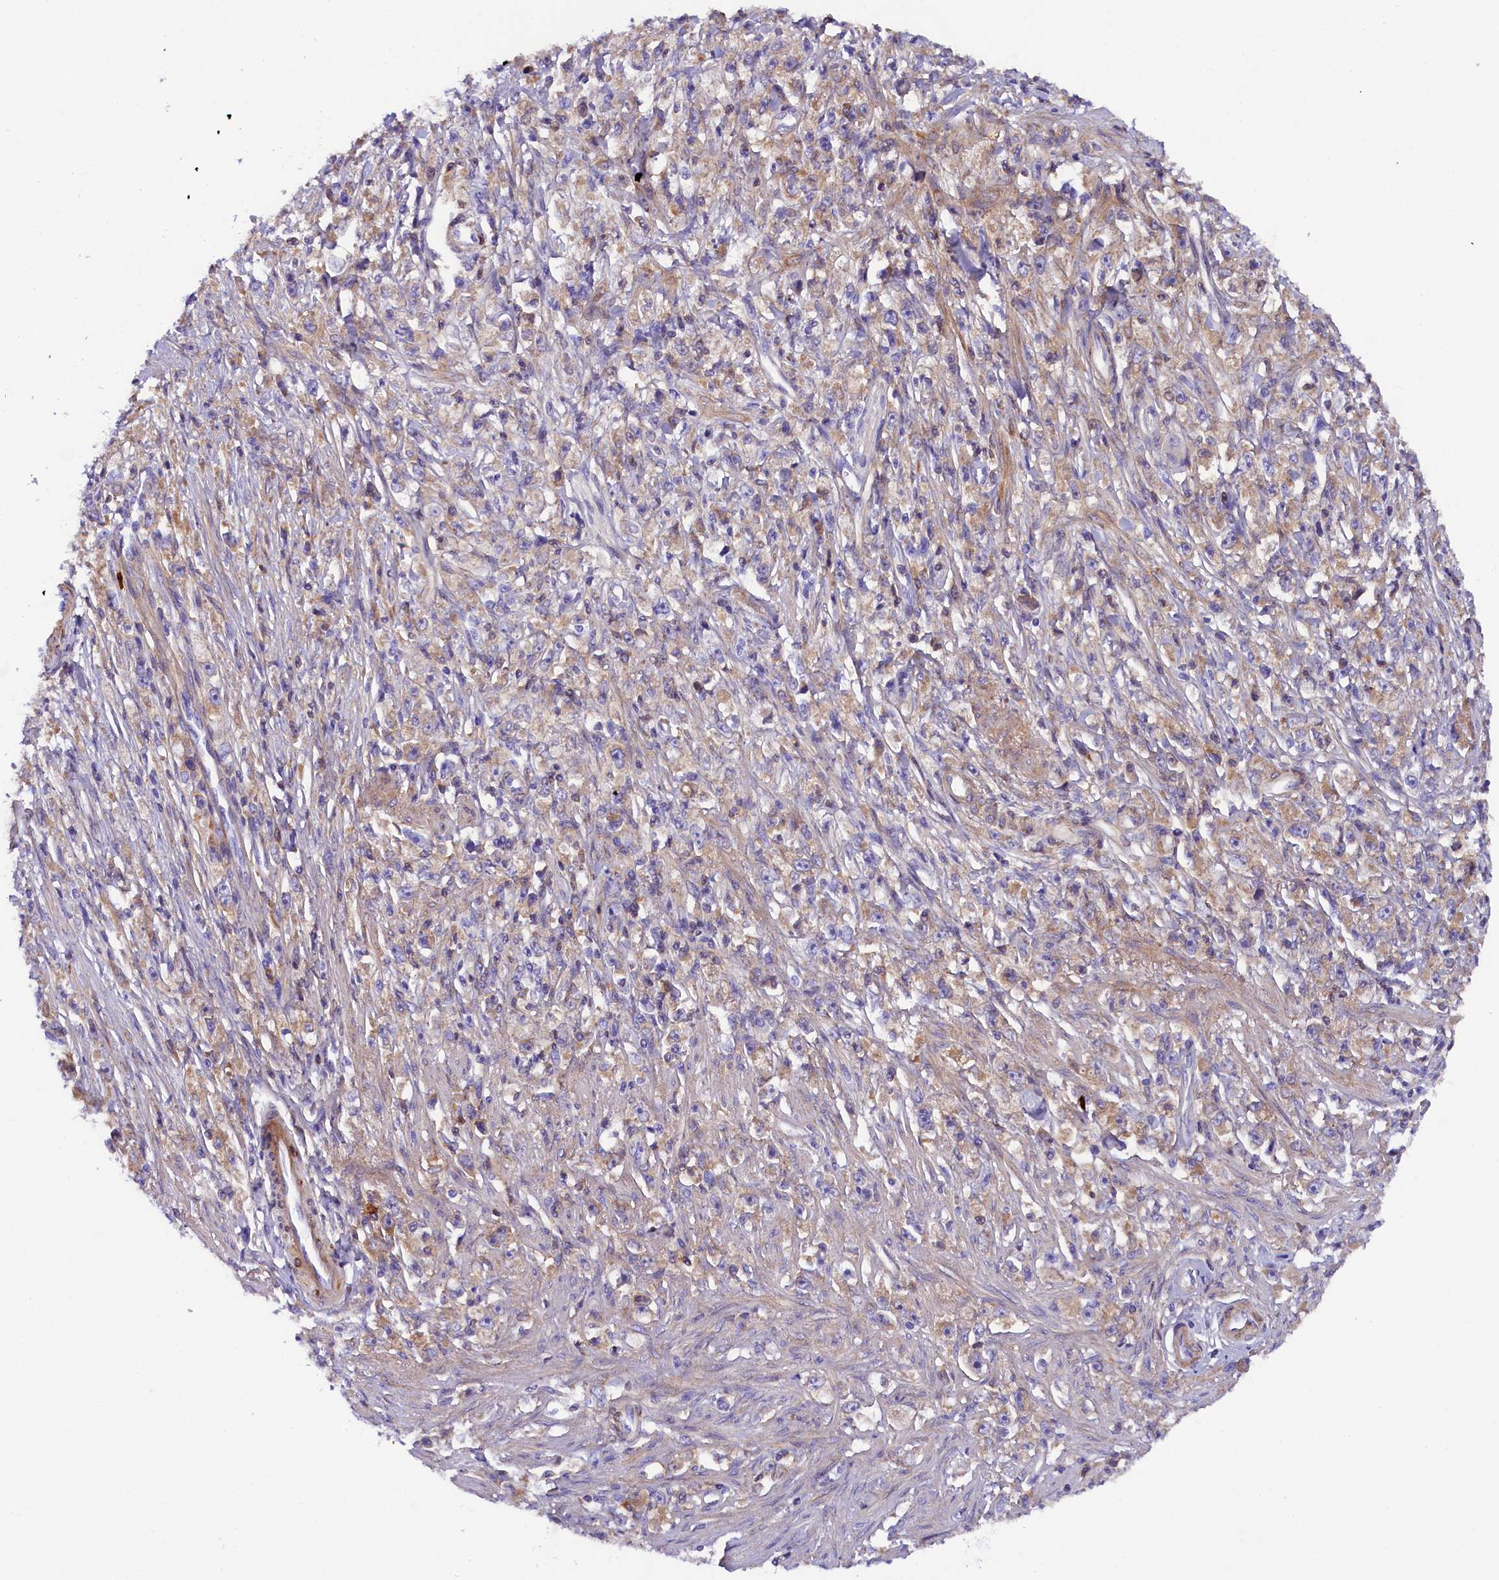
{"staining": {"intensity": "weak", "quantity": ">75%", "location": "cytoplasmic/membranous"}, "tissue": "stomach cancer", "cell_type": "Tumor cells", "image_type": "cancer", "snomed": [{"axis": "morphology", "description": "Adenocarcinoma, NOS"}, {"axis": "topography", "description": "Stomach"}], "caption": "IHC image of stomach adenocarcinoma stained for a protein (brown), which demonstrates low levels of weak cytoplasmic/membranous expression in approximately >75% of tumor cells.", "gene": "SOD3", "patient": {"sex": "female", "age": 59}}